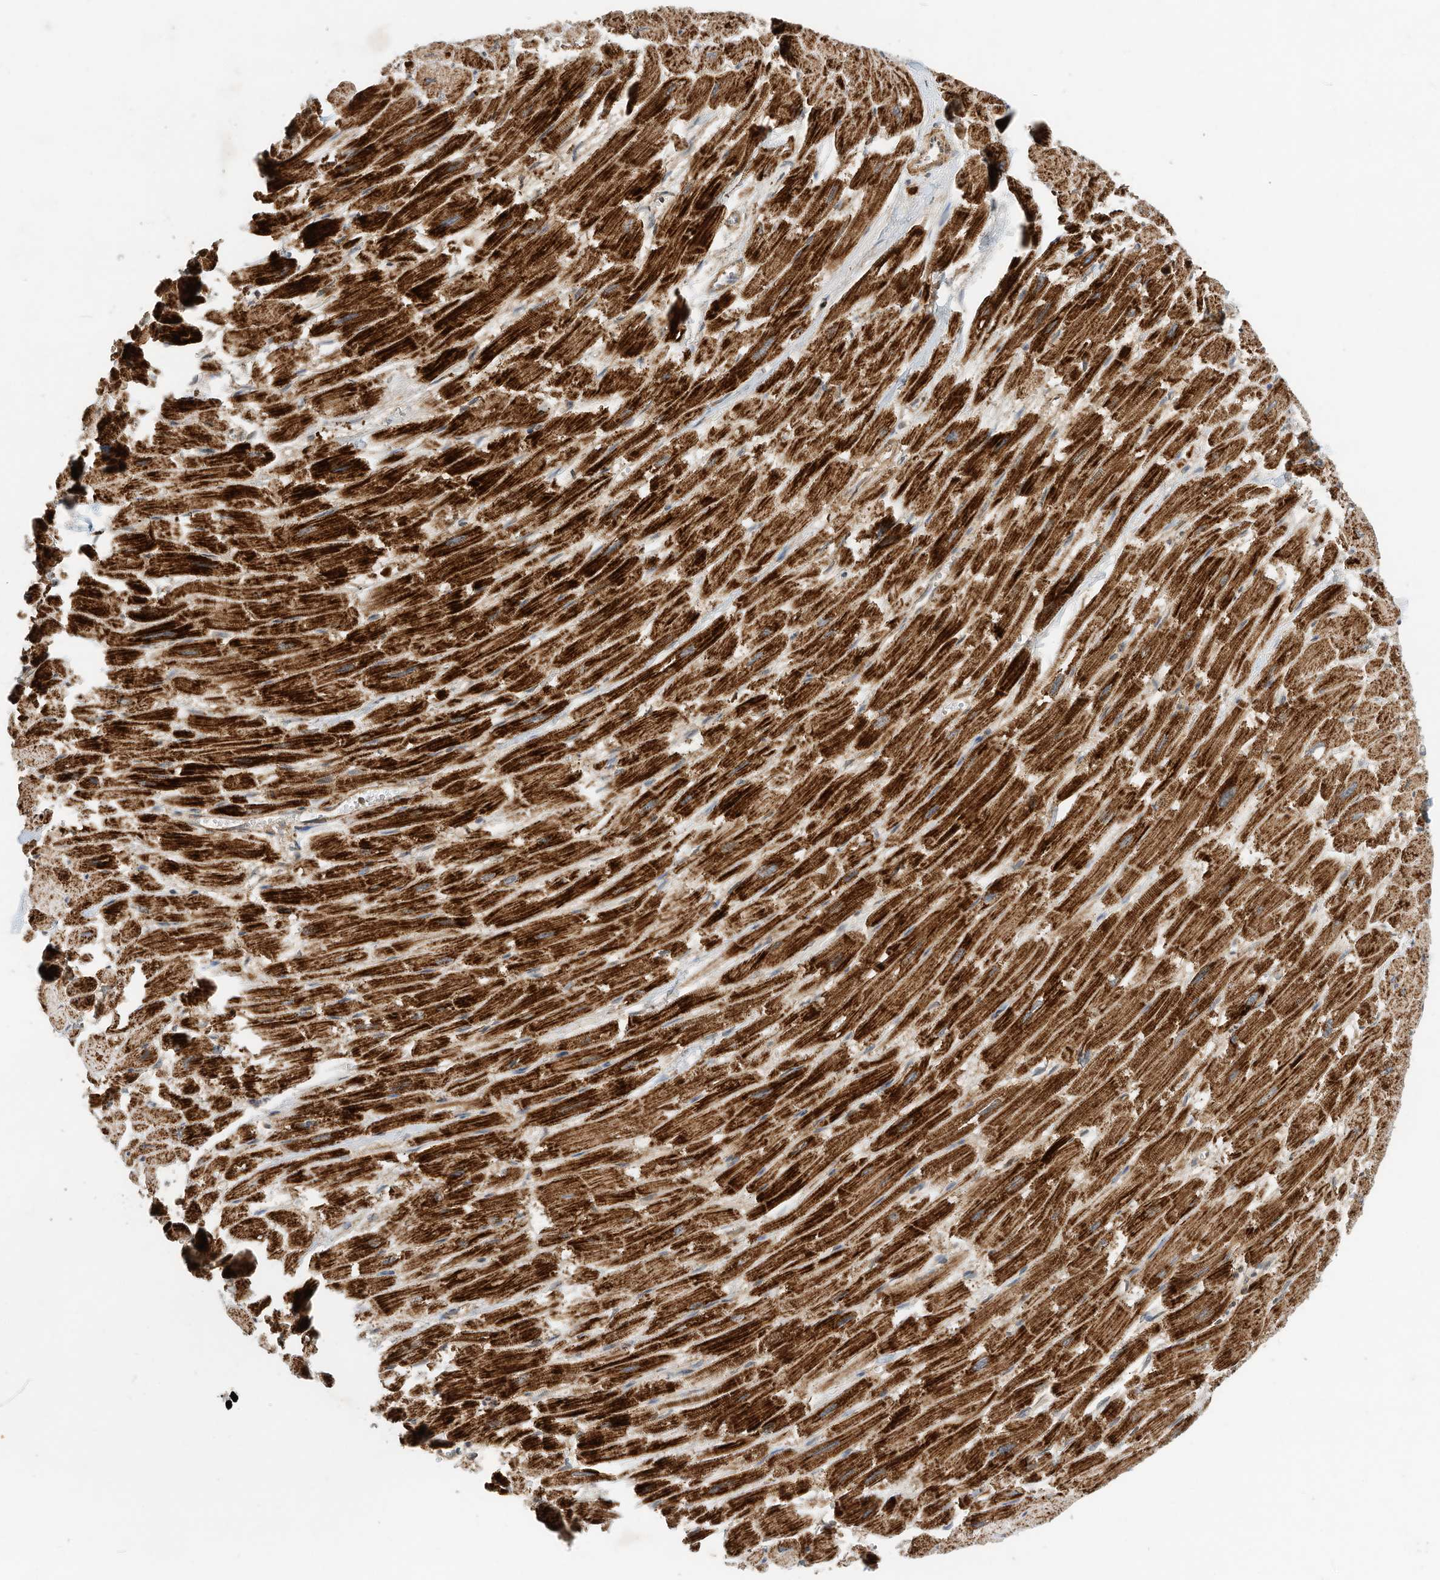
{"staining": {"intensity": "strong", "quantity": ">75%", "location": "cytoplasmic/membranous"}, "tissue": "heart muscle", "cell_type": "Cardiomyocytes", "image_type": "normal", "snomed": [{"axis": "morphology", "description": "Normal tissue, NOS"}, {"axis": "topography", "description": "Heart"}], "caption": "IHC image of benign heart muscle: human heart muscle stained using IHC shows high levels of strong protein expression localized specifically in the cytoplasmic/membranous of cardiomyocytes, appearing as a cytoplasmic/membranous brown color.", "gene": "CPAMD8", "patient": {"sex": "male", "age": 54}}